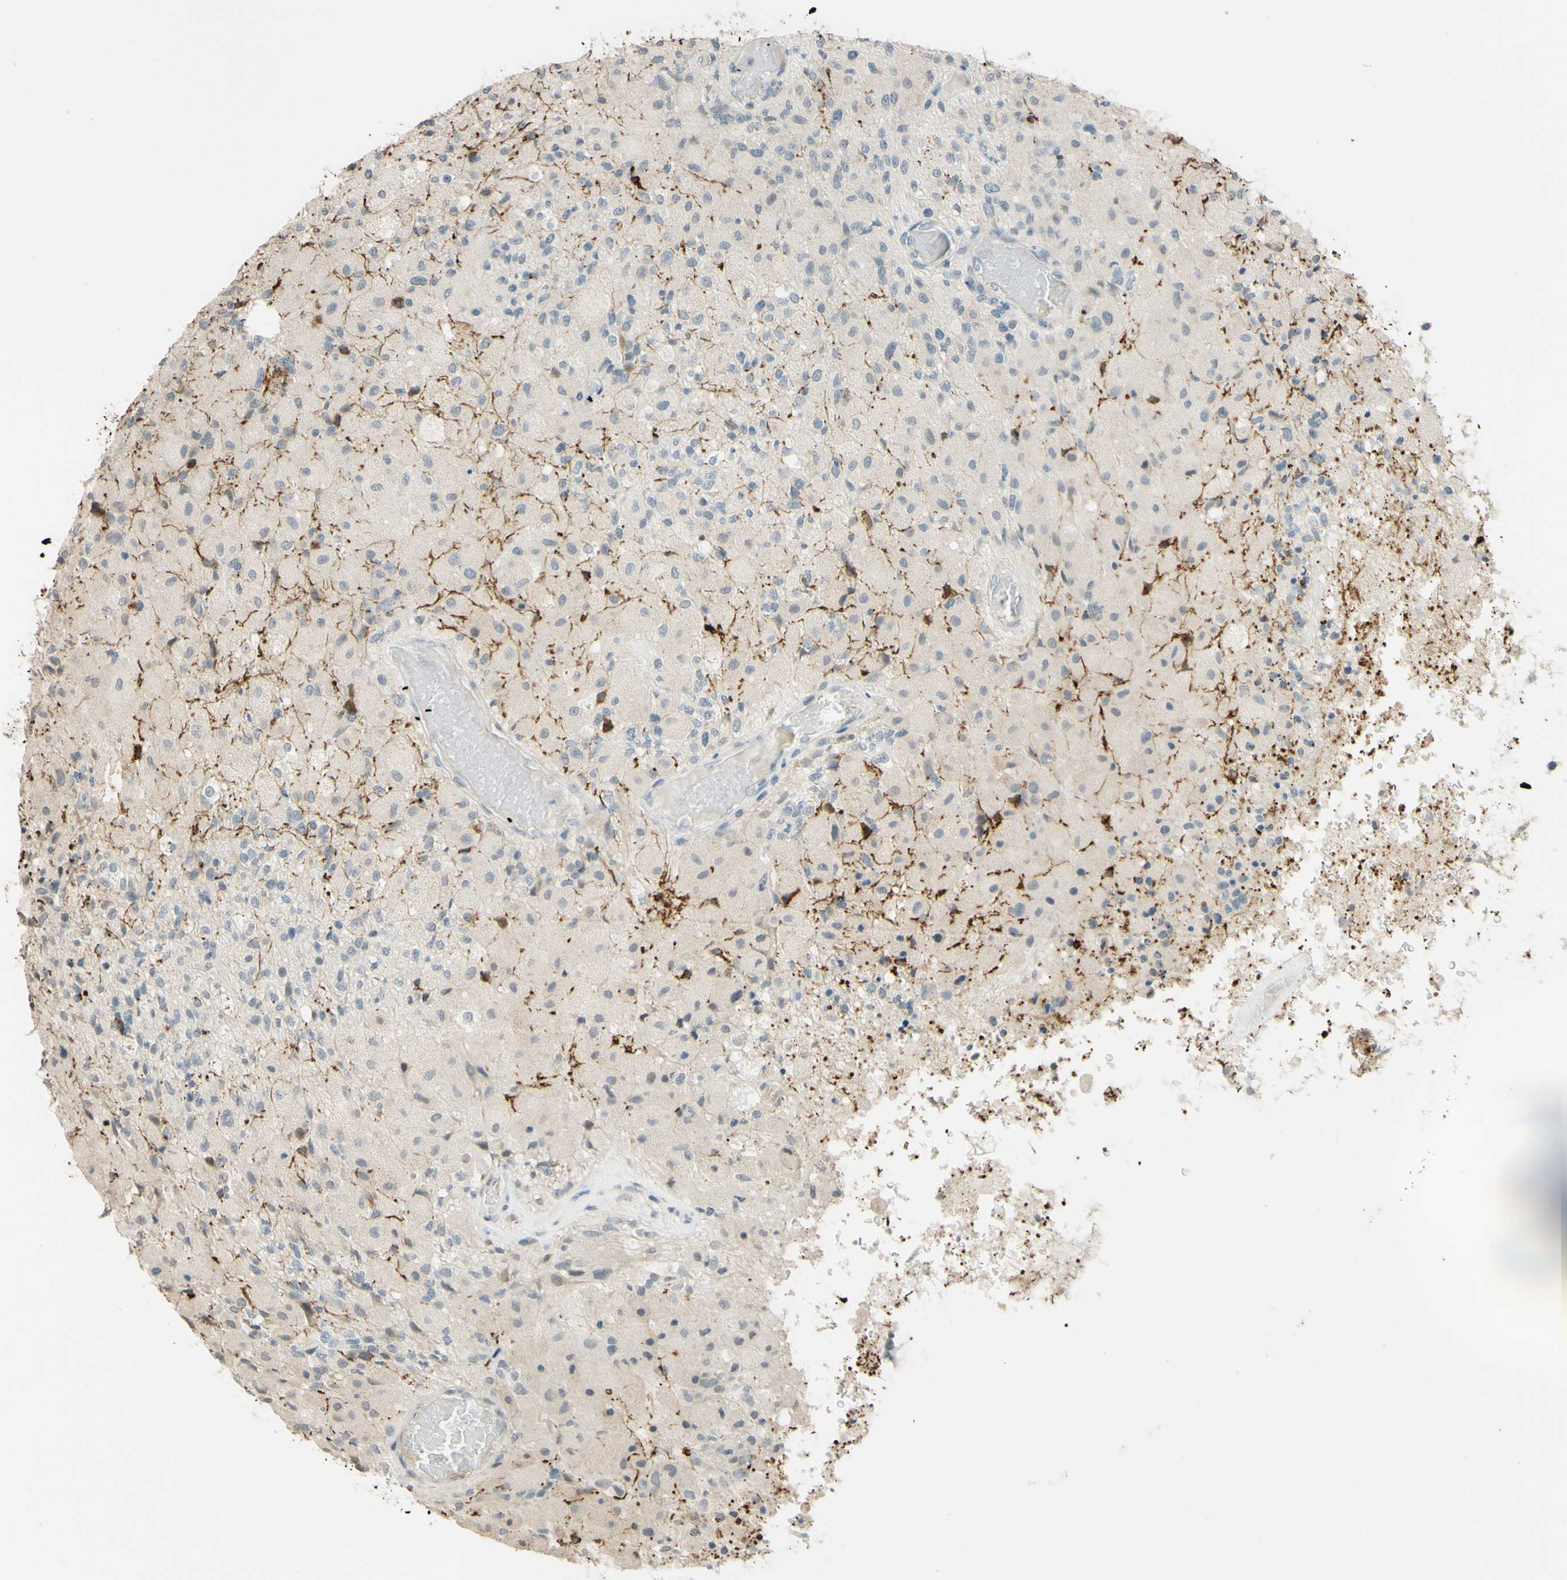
{"staining": {"intensity": "weak", "quantity": "25%-75%", "location": "cytoplasmic/membranous"}, "tissue": "glioma", "cell_type": "Tumor cells", "image_type": "cancer", "snomed": [{"axis": "morphology", "description": "Normal tissue, NOS"}, {"axis": "morphology", "description": "Glioma, malignant, High grade"}, {"axis": "topography", "description": "Cerebral cortex"}], "caption": "Weak cytoplasmic/membranous positivity is identified in about 25%-75% of tumor cells in high-grade glioma (malignant).", "gene": "MAG", "patient": {"sex": "male", "age": 77}}